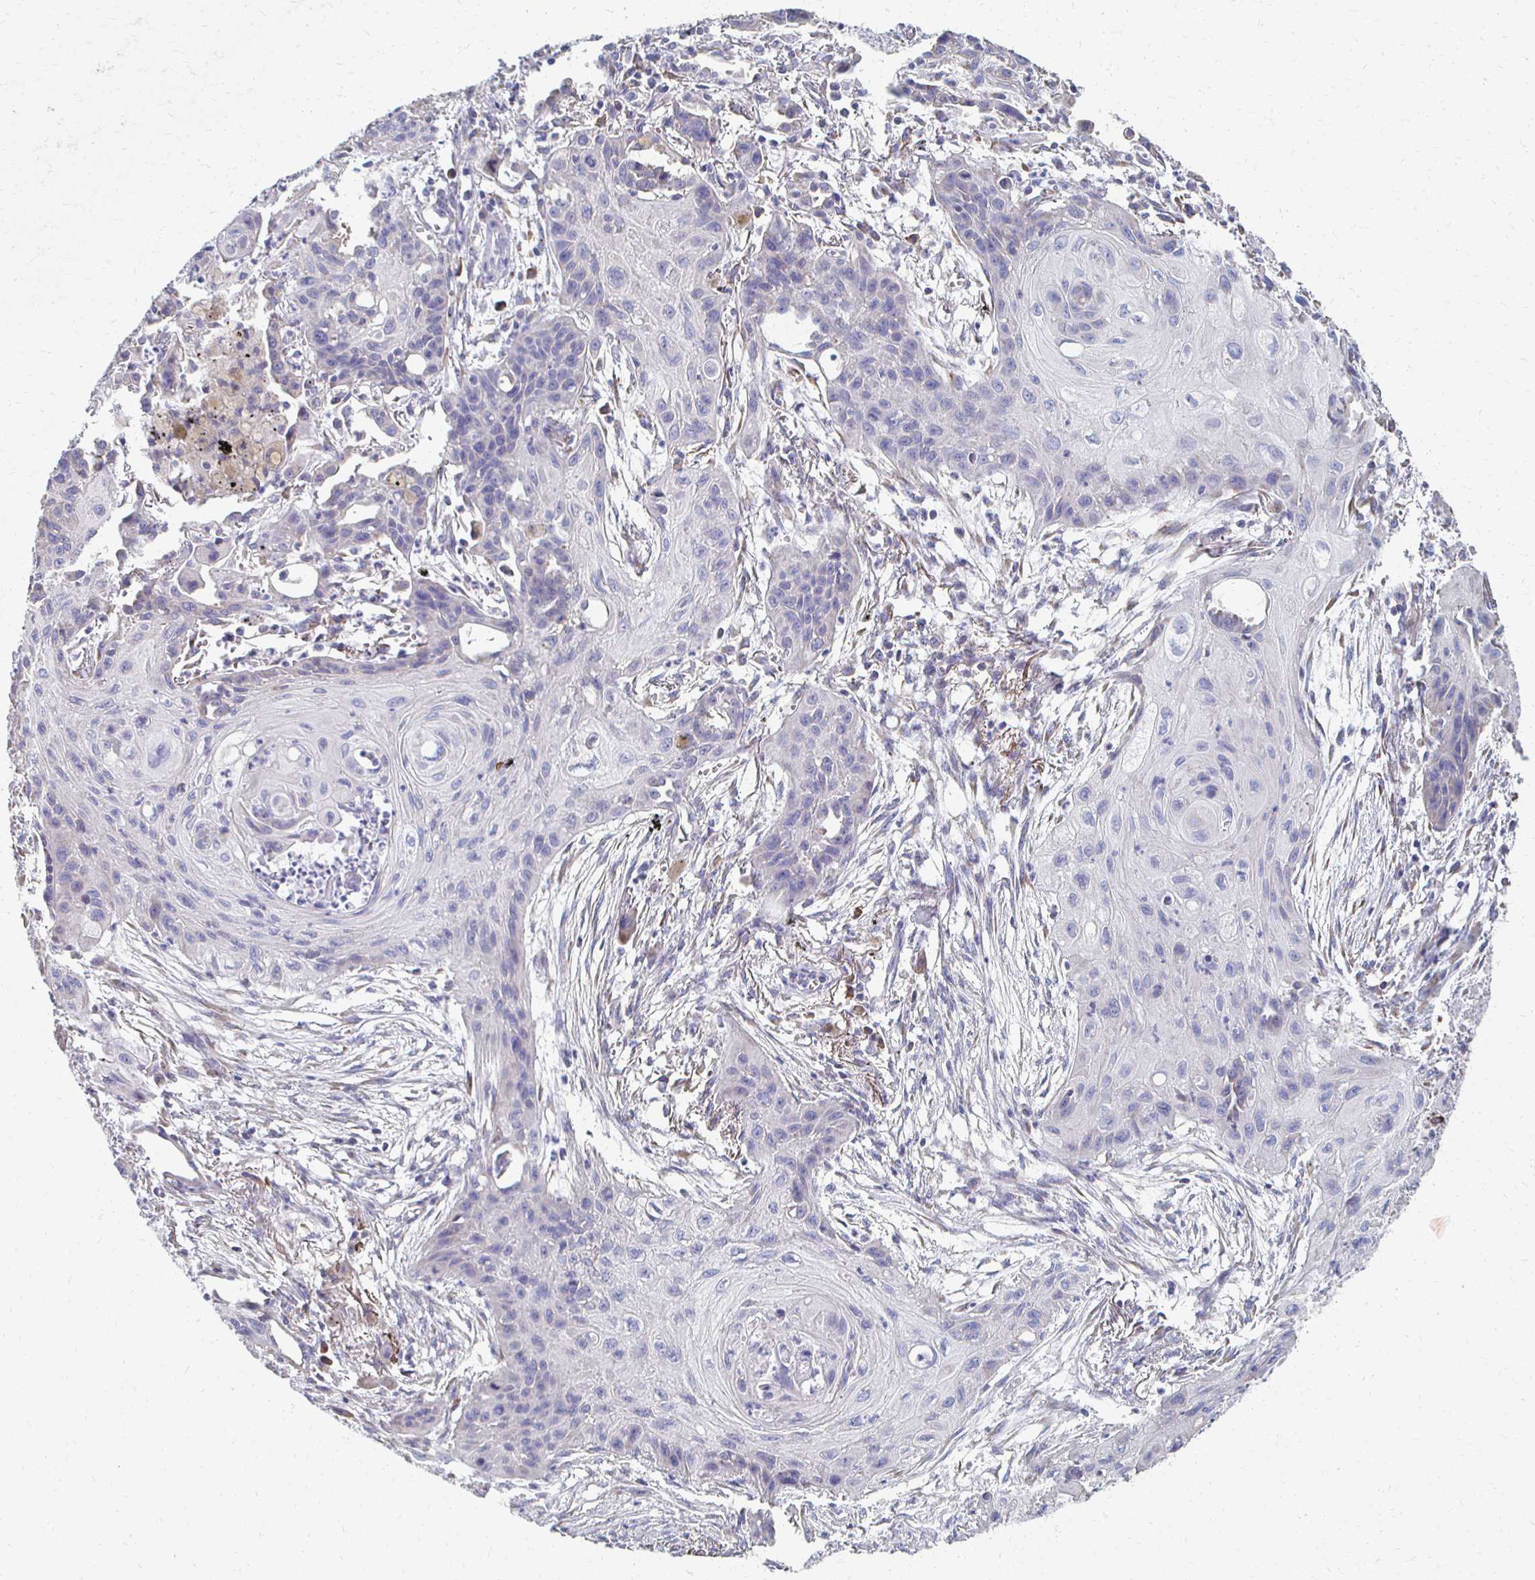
{"staining": {"intensity": "negative", "quantity": "none", "location": "none"}, "tissue": "lung cancer", "cell_type": "Tumor cells", "image_type": "cancer", "snomed": [{"axis": "morphology", "description": "Squamous cell carcinoma, NOS"}, {"axis": "topography", "description": "Lung"}], "caption": "A high-resolution image shows immunohistochemistry staining of squamous cell carcinoma (lung), which demonstrates no significant staining in tumor cells.", "gene": "ATP1A3", "patient": {"sex": "male", "age": 71}}